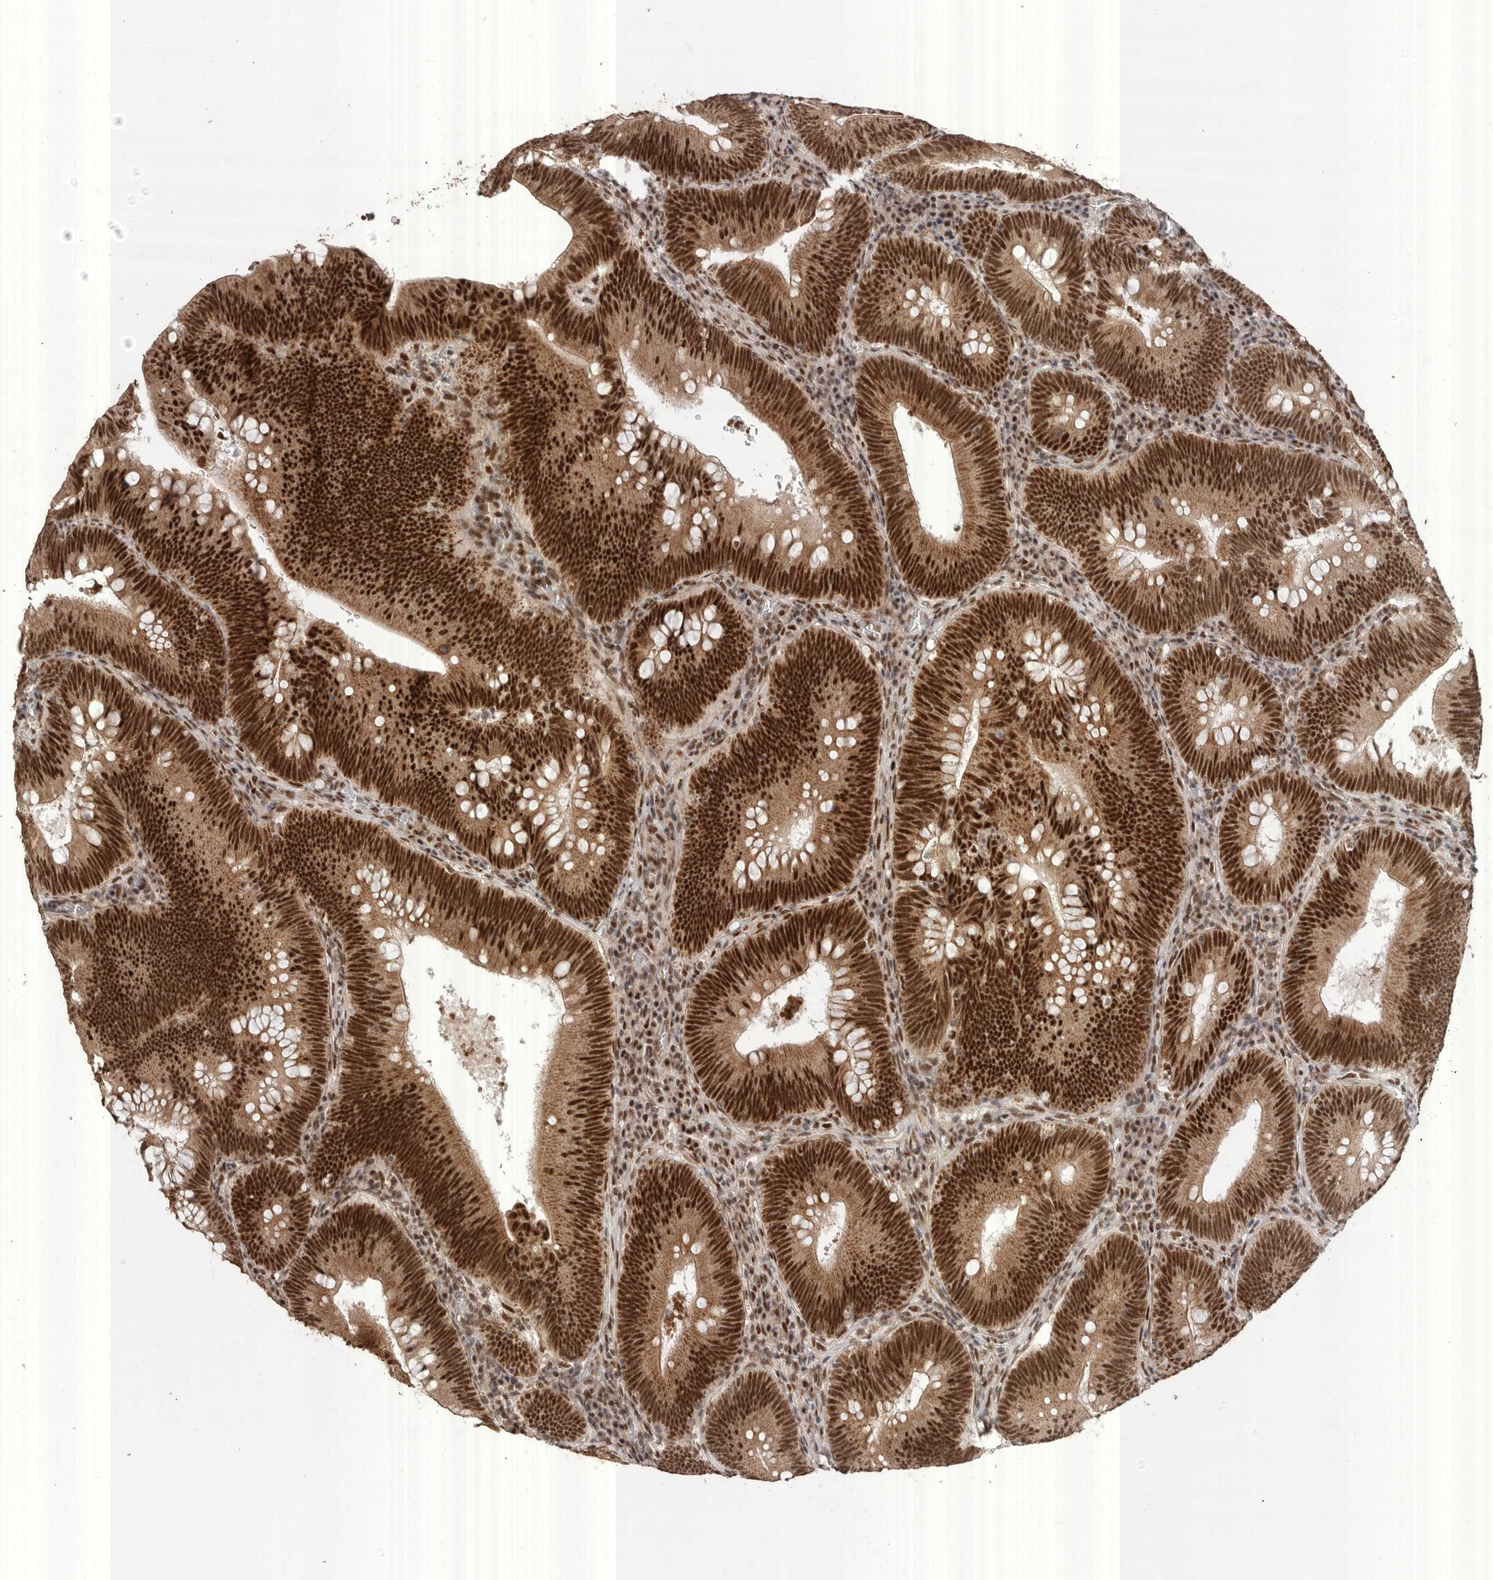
{"staining": {"intensity": "strong", "quantity": ">75%", "location": "cytoplasmic/membranous,nuclear"}, "tissue": "colorectal cancer", "cell_type": "Tumor cells", "image_type": "cancer", "snomed": [{"axis": "morphology", "description": "Normal tissue, NOS"}, {"axis": "topography", "description": "Colon"}], "caption": "Immunohistochemical staining of colorectal cancer displays high levels of strong cytoplasmic/membranous and nuclear protein positivity in about >75% of tumor cells.", "gene": "PPP1R10", "patient": {"sex": "female", "age": 82}}